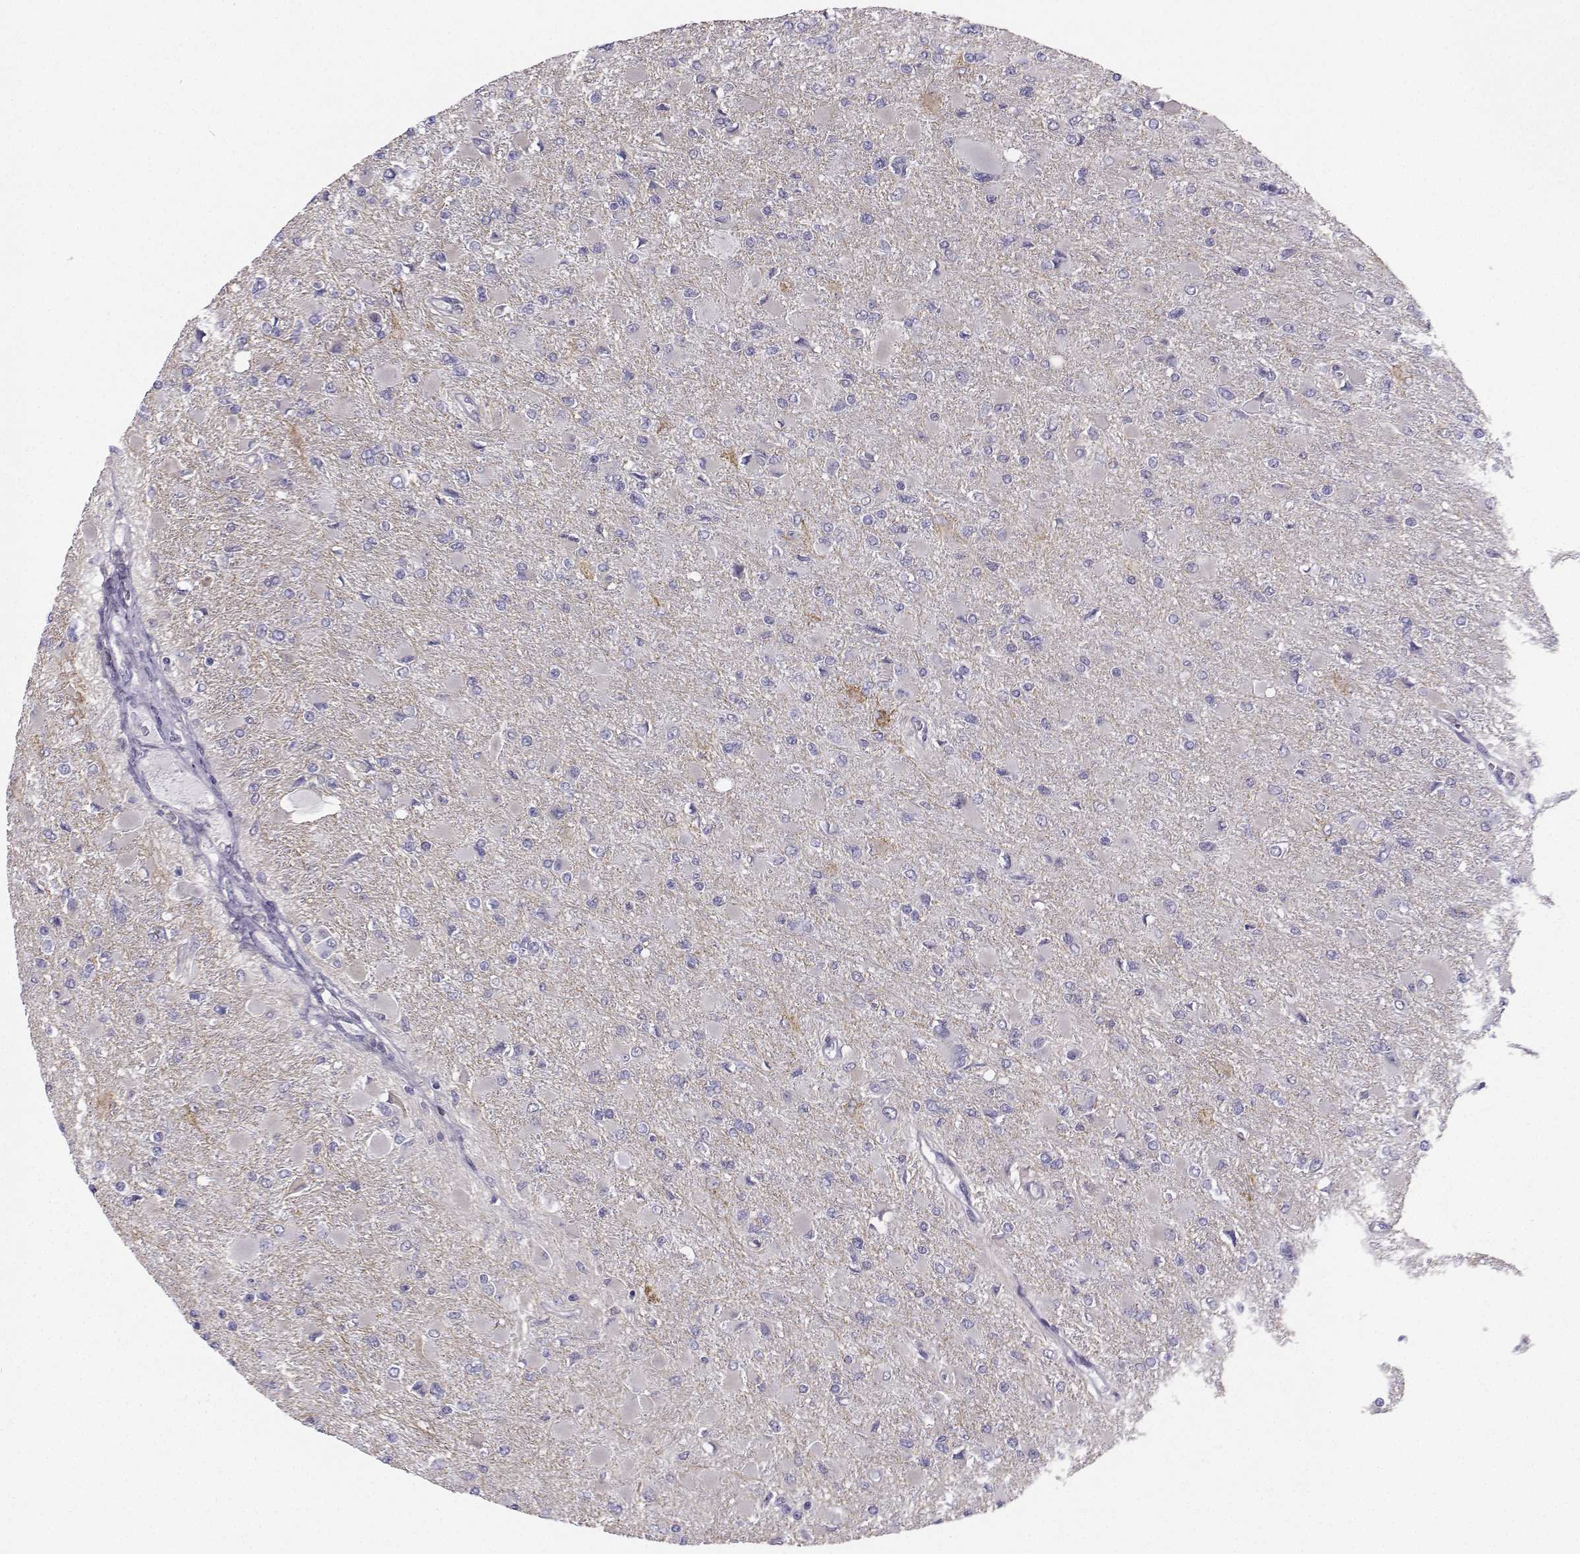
{"staining": {"intensity": "negative", "quantity": "none", "location": "none"}, "tissue": "glioma", "cell_type": "Tumor cells", "image_type": "cancer", "snomed": [{"axis": "morphology", "description": "Glioma, malignant, High grade"}, {"axis": "topography", "description": "Cerebral cortex"}], "caption": "Malignant high-grade glioma was stained to show a protein in brown. There is no significant positivity in tumor cells.", "gene": "DCLK3", "patient": {"sex": "female", "age": 36}}